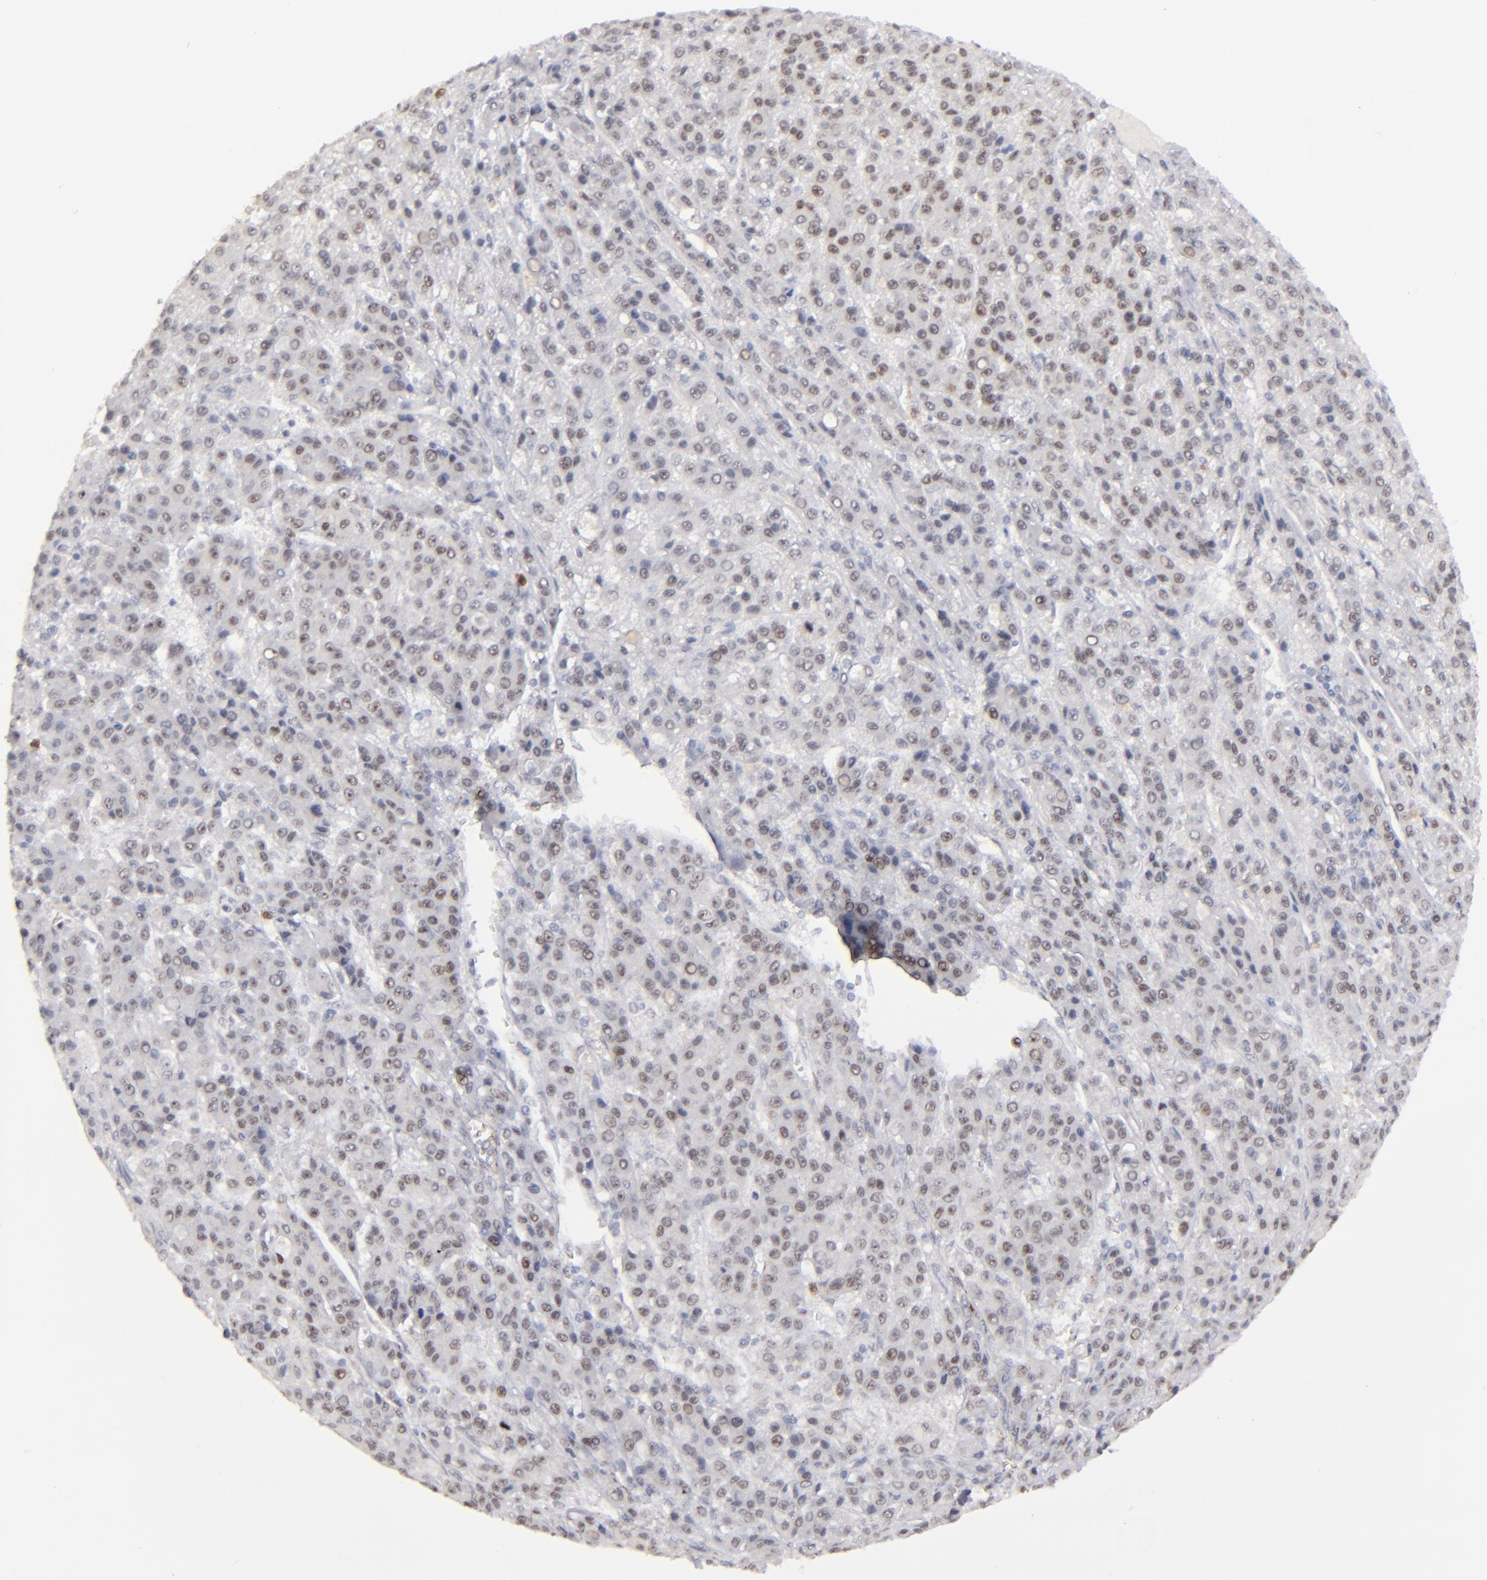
{"staining": {"intensity": "negative", "quantity": "none", "location": "none"}, "tissue": "liver cancer", "cell_type": "Tumor cells", "image_type": "cancer", "snomed": [{"axis": "morphology", "description": "Carcinoma, Hepatocellular, NOS"}, {"axis": "topography", "description": "Liver"}], "caption": "IHC of human liver cancer exhibits no positivity in tumor cells. The staining is performed using DAB (3,3'-diaminobenzidine) brown chromogen with nuclei counter-stained in using hematoxylin.", "gene": "RREB1", "patient": {"sex": "male", "age": 70}}